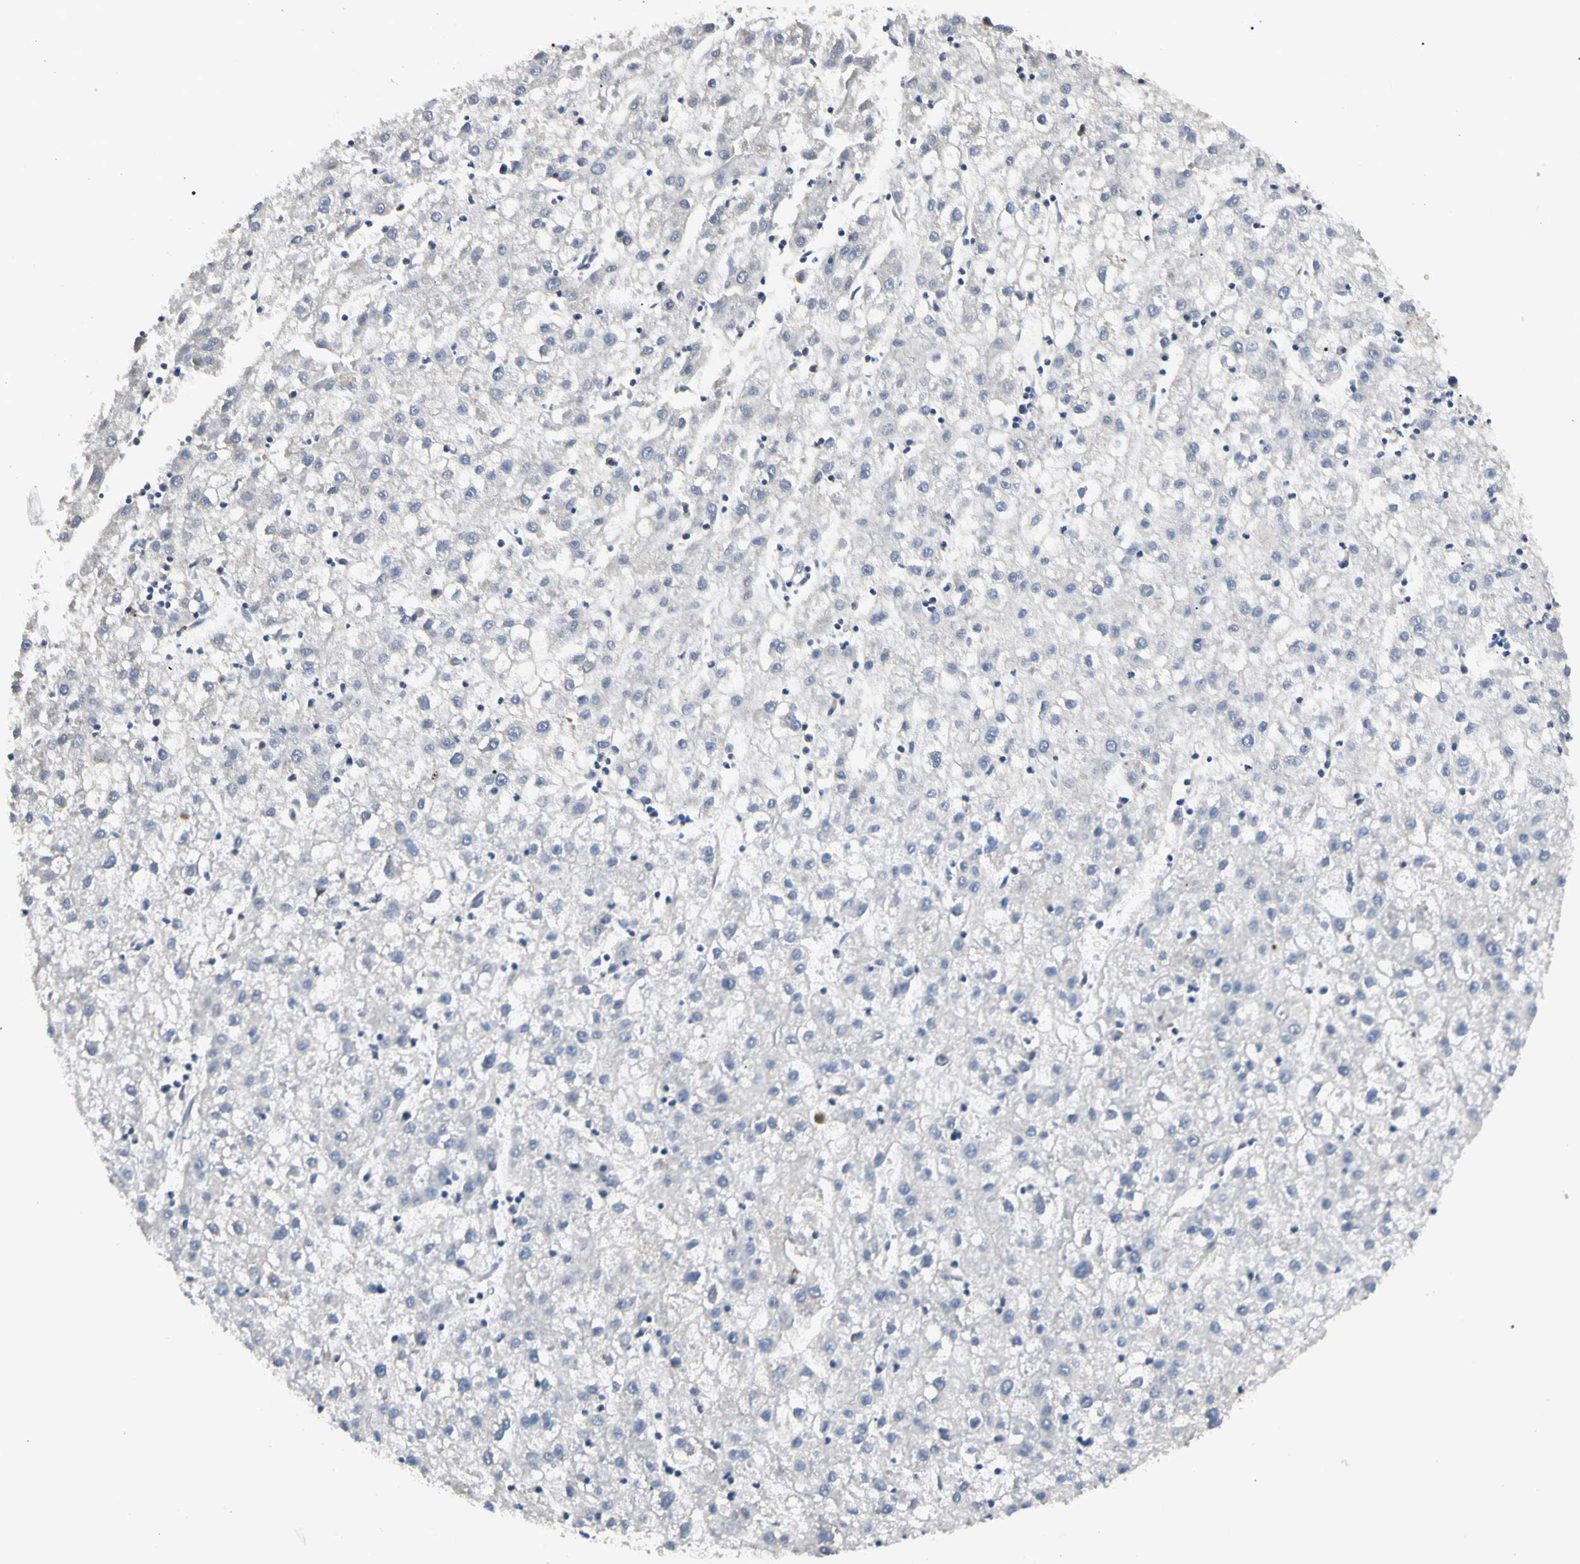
{"staining": {"intensity": "negative", "quantity": "none", "location": "none"}, "tissue": "liver cancer", "cell_type": "Tumor cells", "image_type": "cancer", "snomed": [{"axis": "morphology", "description": "Carcinoma, Hepatocellular, NOS"}, {"axis": "topography", "description": "Liver"}], "caption": "Immunohistochemical staining of hepatocellular carcinoma (liver) exhibits no significant expression in tumor cells.", "gene": "GREM1", "patient": {"sex": "male", "age": 72}}